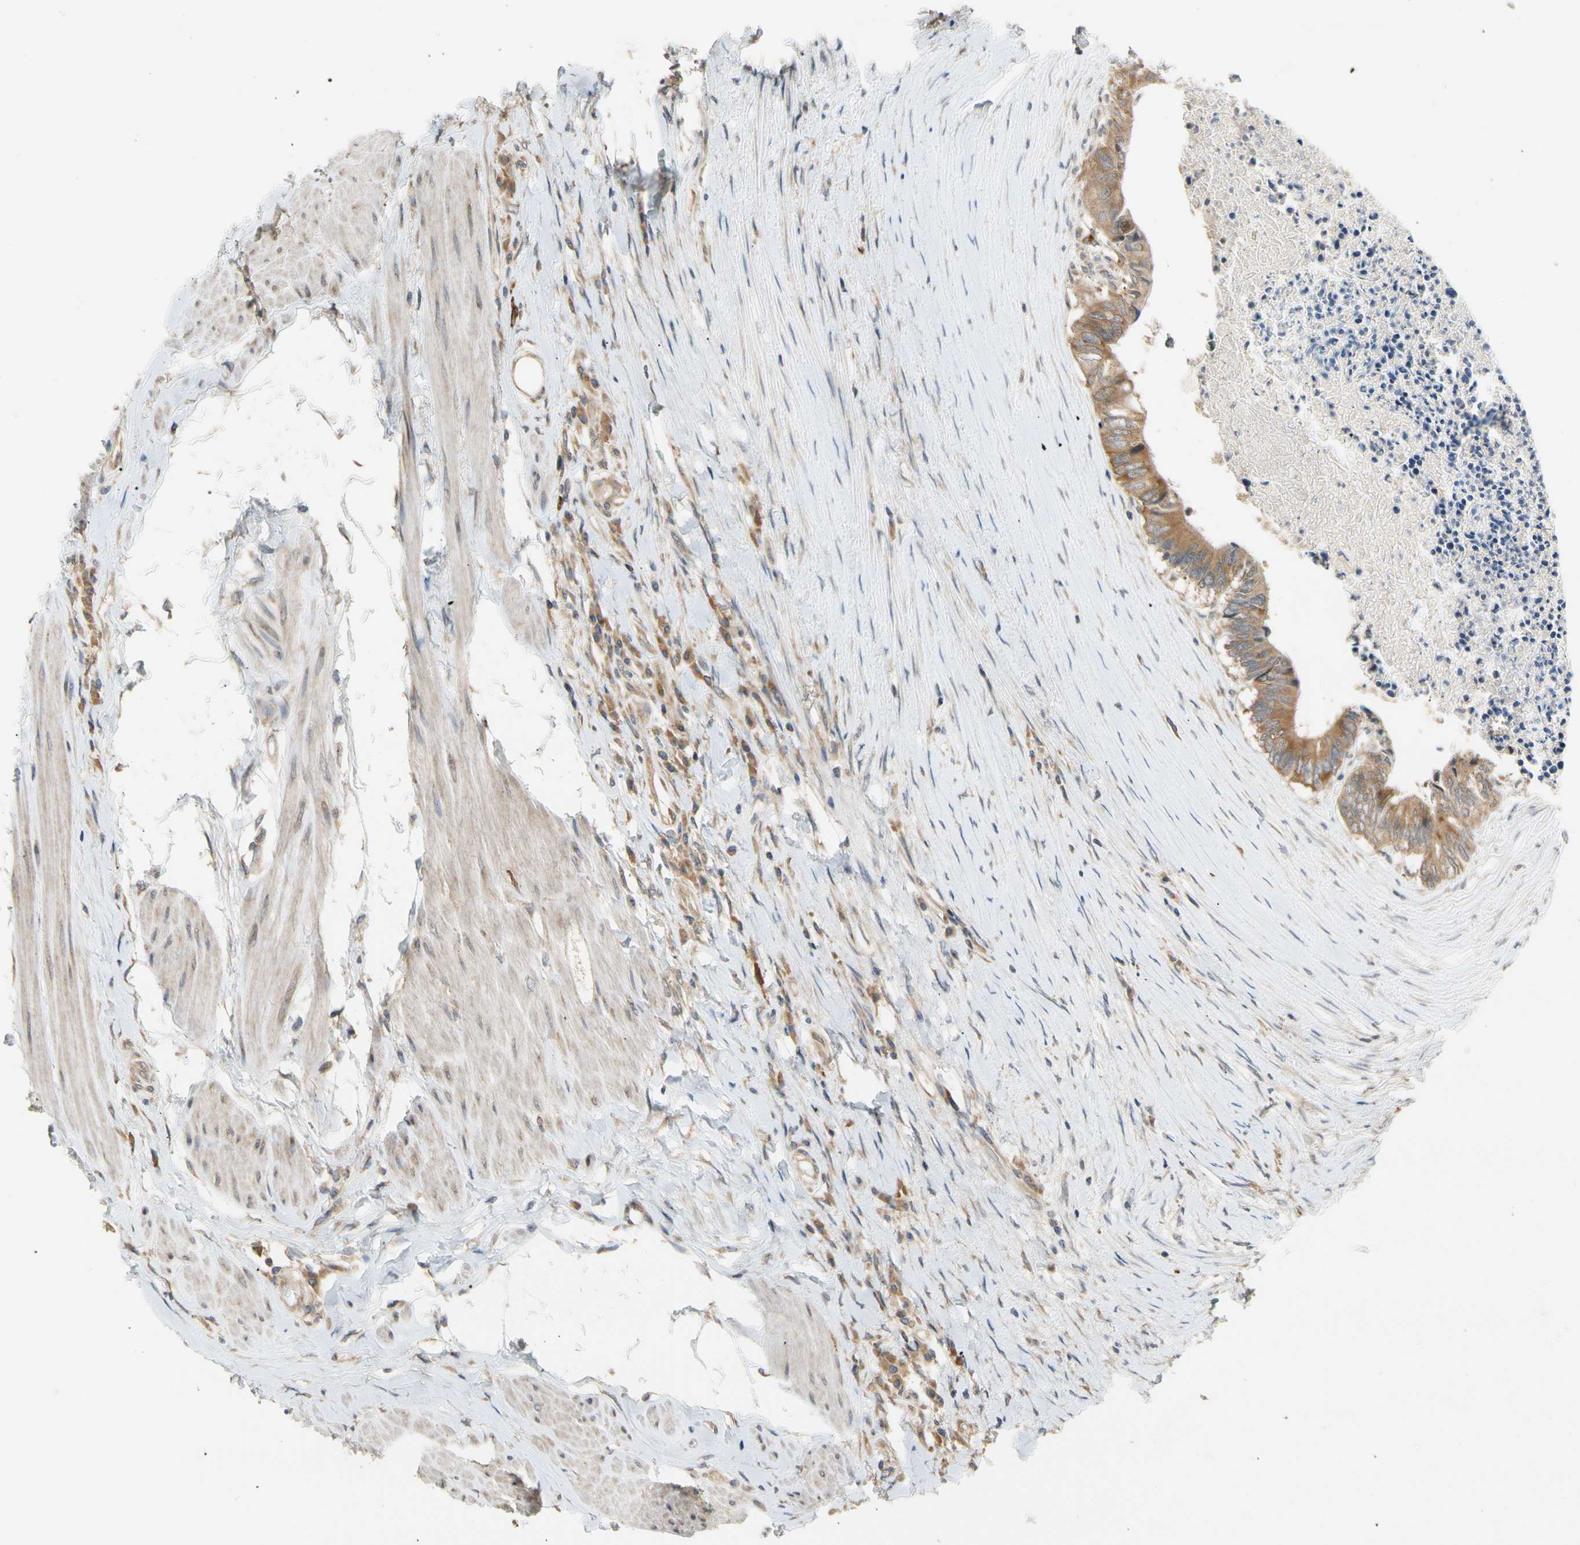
{"staining": {"intensity": "moderate", "quantity": ">75%", "location": "cytoplasmic/membranous"}, "tissue": "colorectal cancer", "cell_type": "Tumor cells", "image_type": "cancer", "snomed": [{"axis": "morphology", "description": "Adenocarcinoma, NOS"}, {"axis": "topography", "description": "Rectum"}], "caption": "Protein expression analysis of colorectal cancer displays moderate cytoplasmic/membranous positivity in about >75% of tumor cells.", "gene": "ANKHD1", "patient": {"sex": "male", "age": 63}}